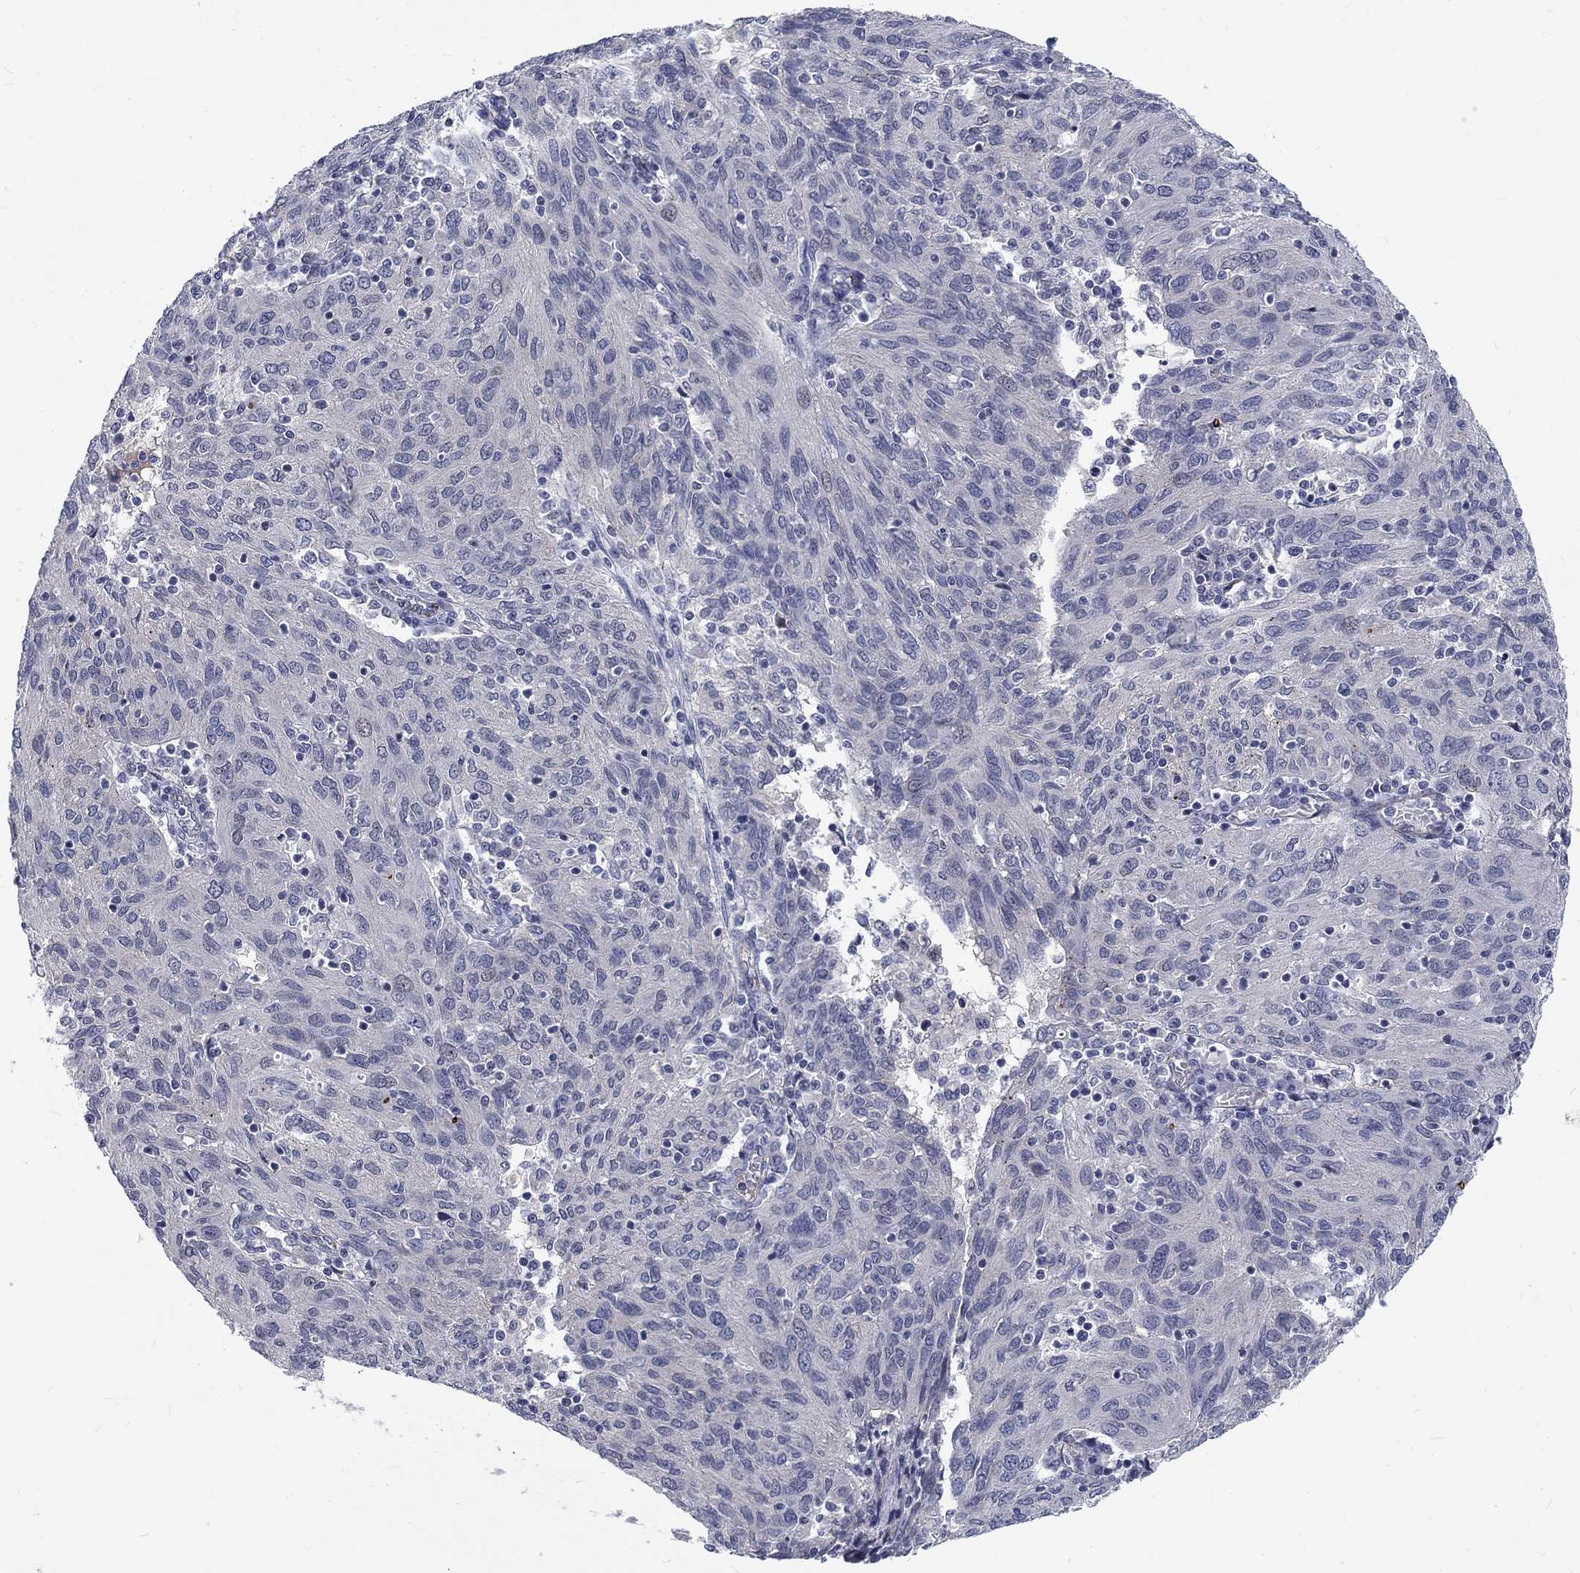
{"staining": {"intensity": "negative", "quantity": "none", "location": "none"}, "tissue": "ovarian cancer", "cell_type": "Tumor cells", "image_type": "cancer", "snomed": [{"axis": "morphology", "description": "Carcinoma, endometroid"}, {"axis": "topography", "description": "Ovary"}], "caption": "IHC photomicrograph of neoplastic tissue: ovarian cancer (endometroid carcinoma) stained with DAB demonstrates no significant protein staining in tumor cells.", "gene": "PHKA1", "patient": {"sex": "female", "age": 50}}